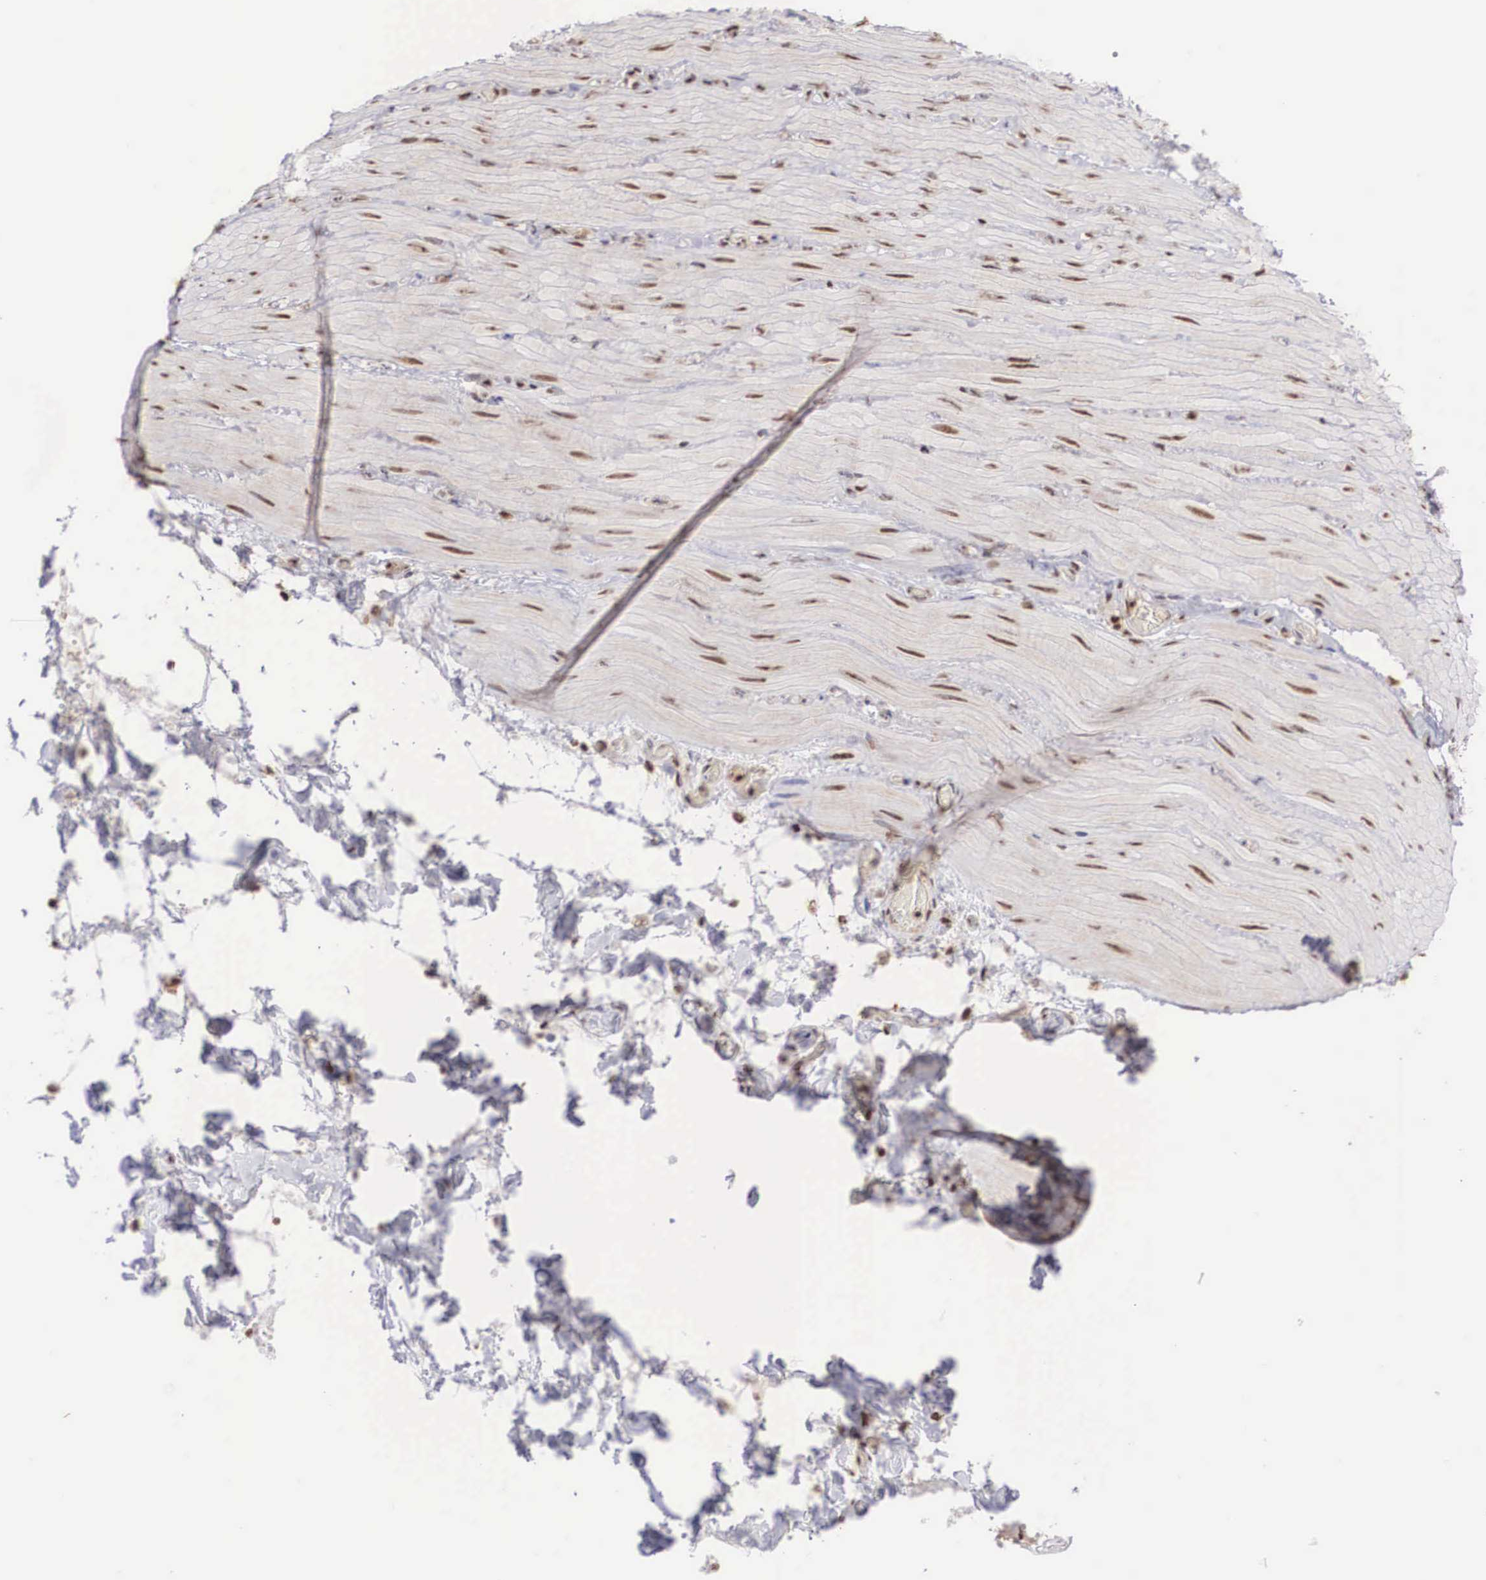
{"staining": {"intensity": "strong", "quantity": "25%-75%", "location": "nuclear"}, "tissue": "smooth muscle", "cell_type": "Smooth muscle cells", "image_type": "normal", "snomed": [{"axis": "morphology", "description": "Normal tissue, NOS"}, {"axis": "topography", "description": "Duodenum"}], "caption": "This is a histology image of immunohistochemistry staining of normal smooth muscle, which shows strong staining in the nuclear of smooth muscle cells.", "gene": "HTATSF1", "patient": {"sex": "male", "age": 63}}